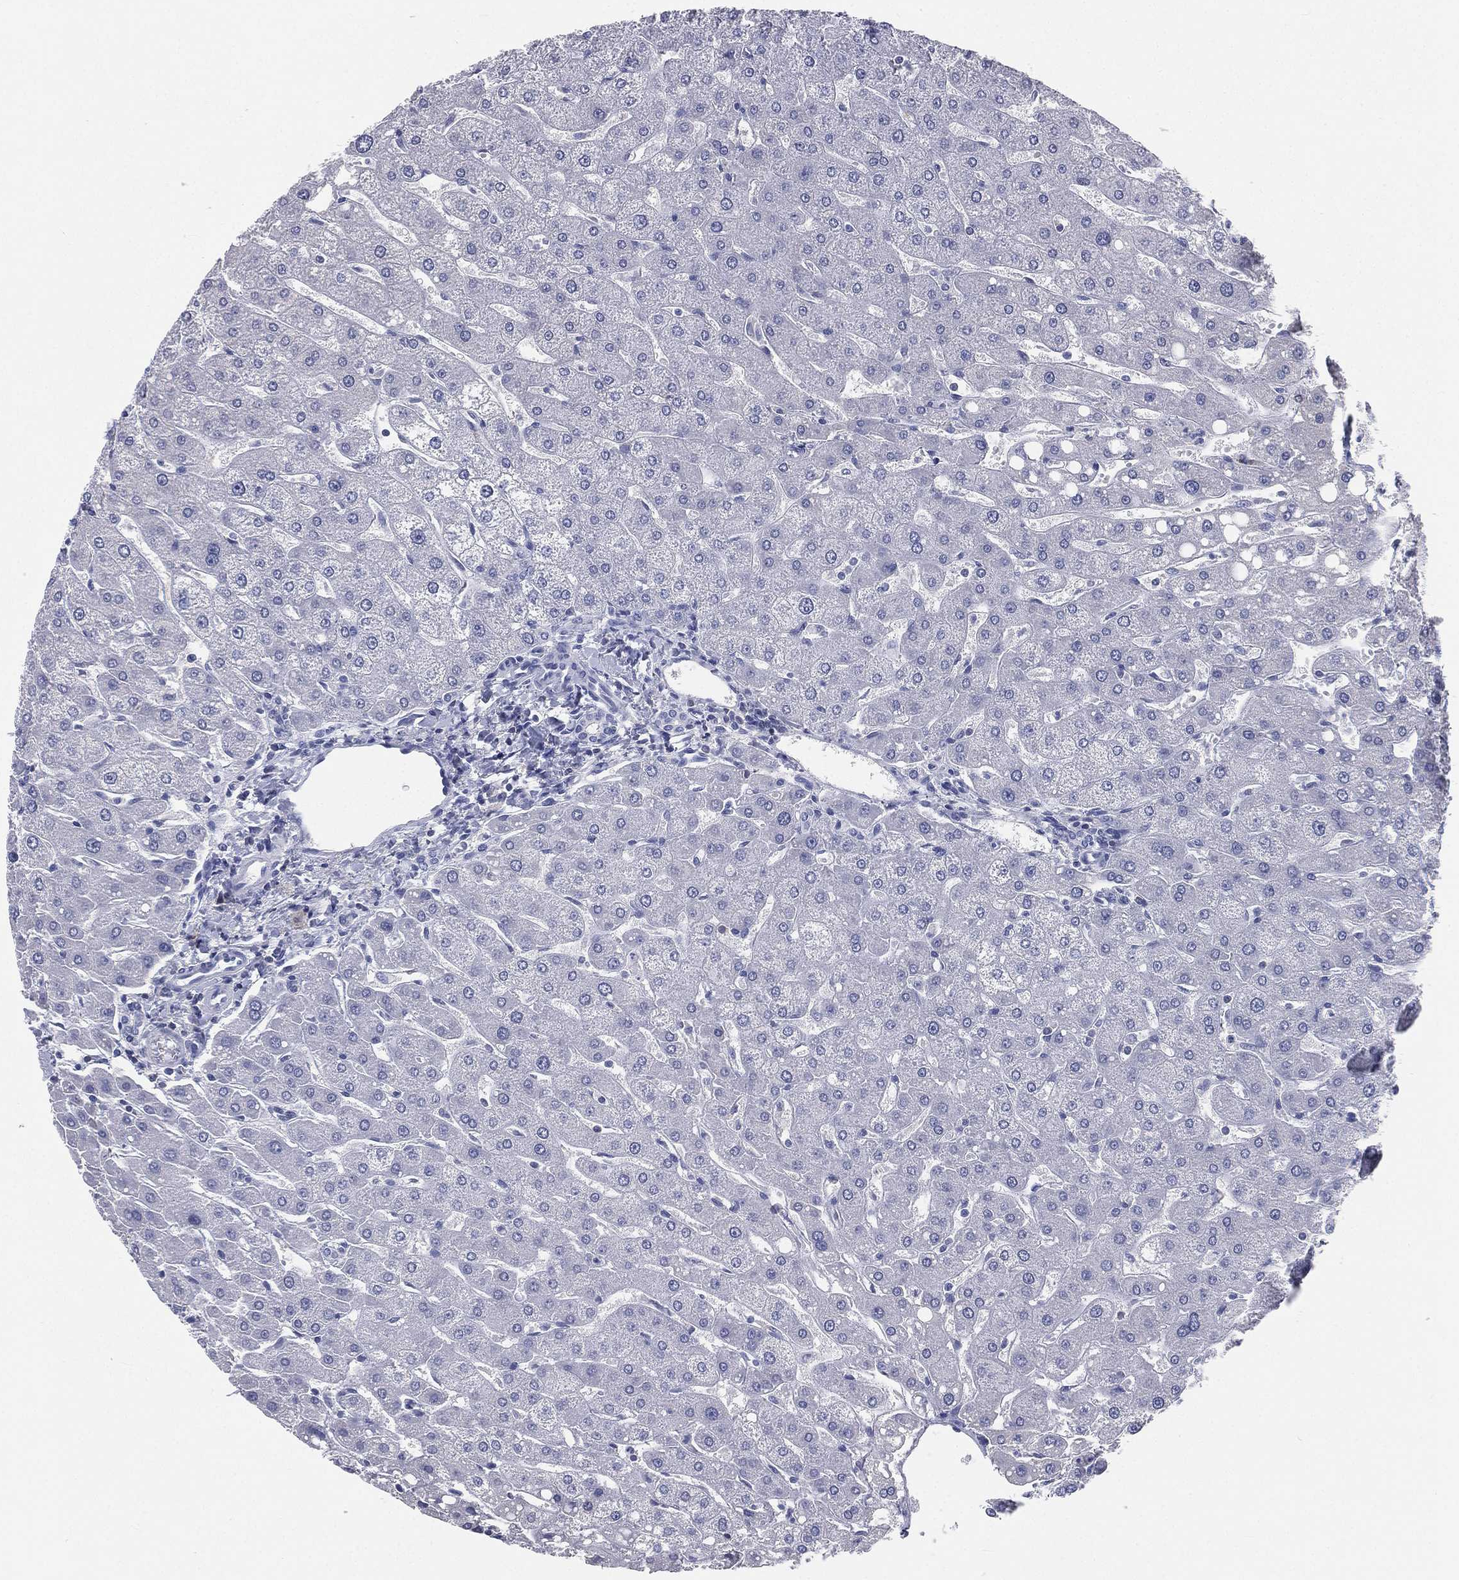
{"staining": {"intensity": "negative", "quantity": "none", "location": "none"}, "tissue": "liver", "cell_type": "Cholangiocytes", "image_type": "normal", "snomed": [{"axis": "morphology", "description": "Normal tissue, NOS"}, {"axis": "topography", "description": "Liver"}], "caption": "Protein analysis of unremarkable liver displays no significant staining in cholangiocytes. Brightfield microscopy of immunohistochemistry stained with DAB (3,3'-diaminobenzidine) (brown) and hematoxylin (blue), captured at high magnification.", "gene": "CD3D", "patient": {"sex": "male", "age": 67}}